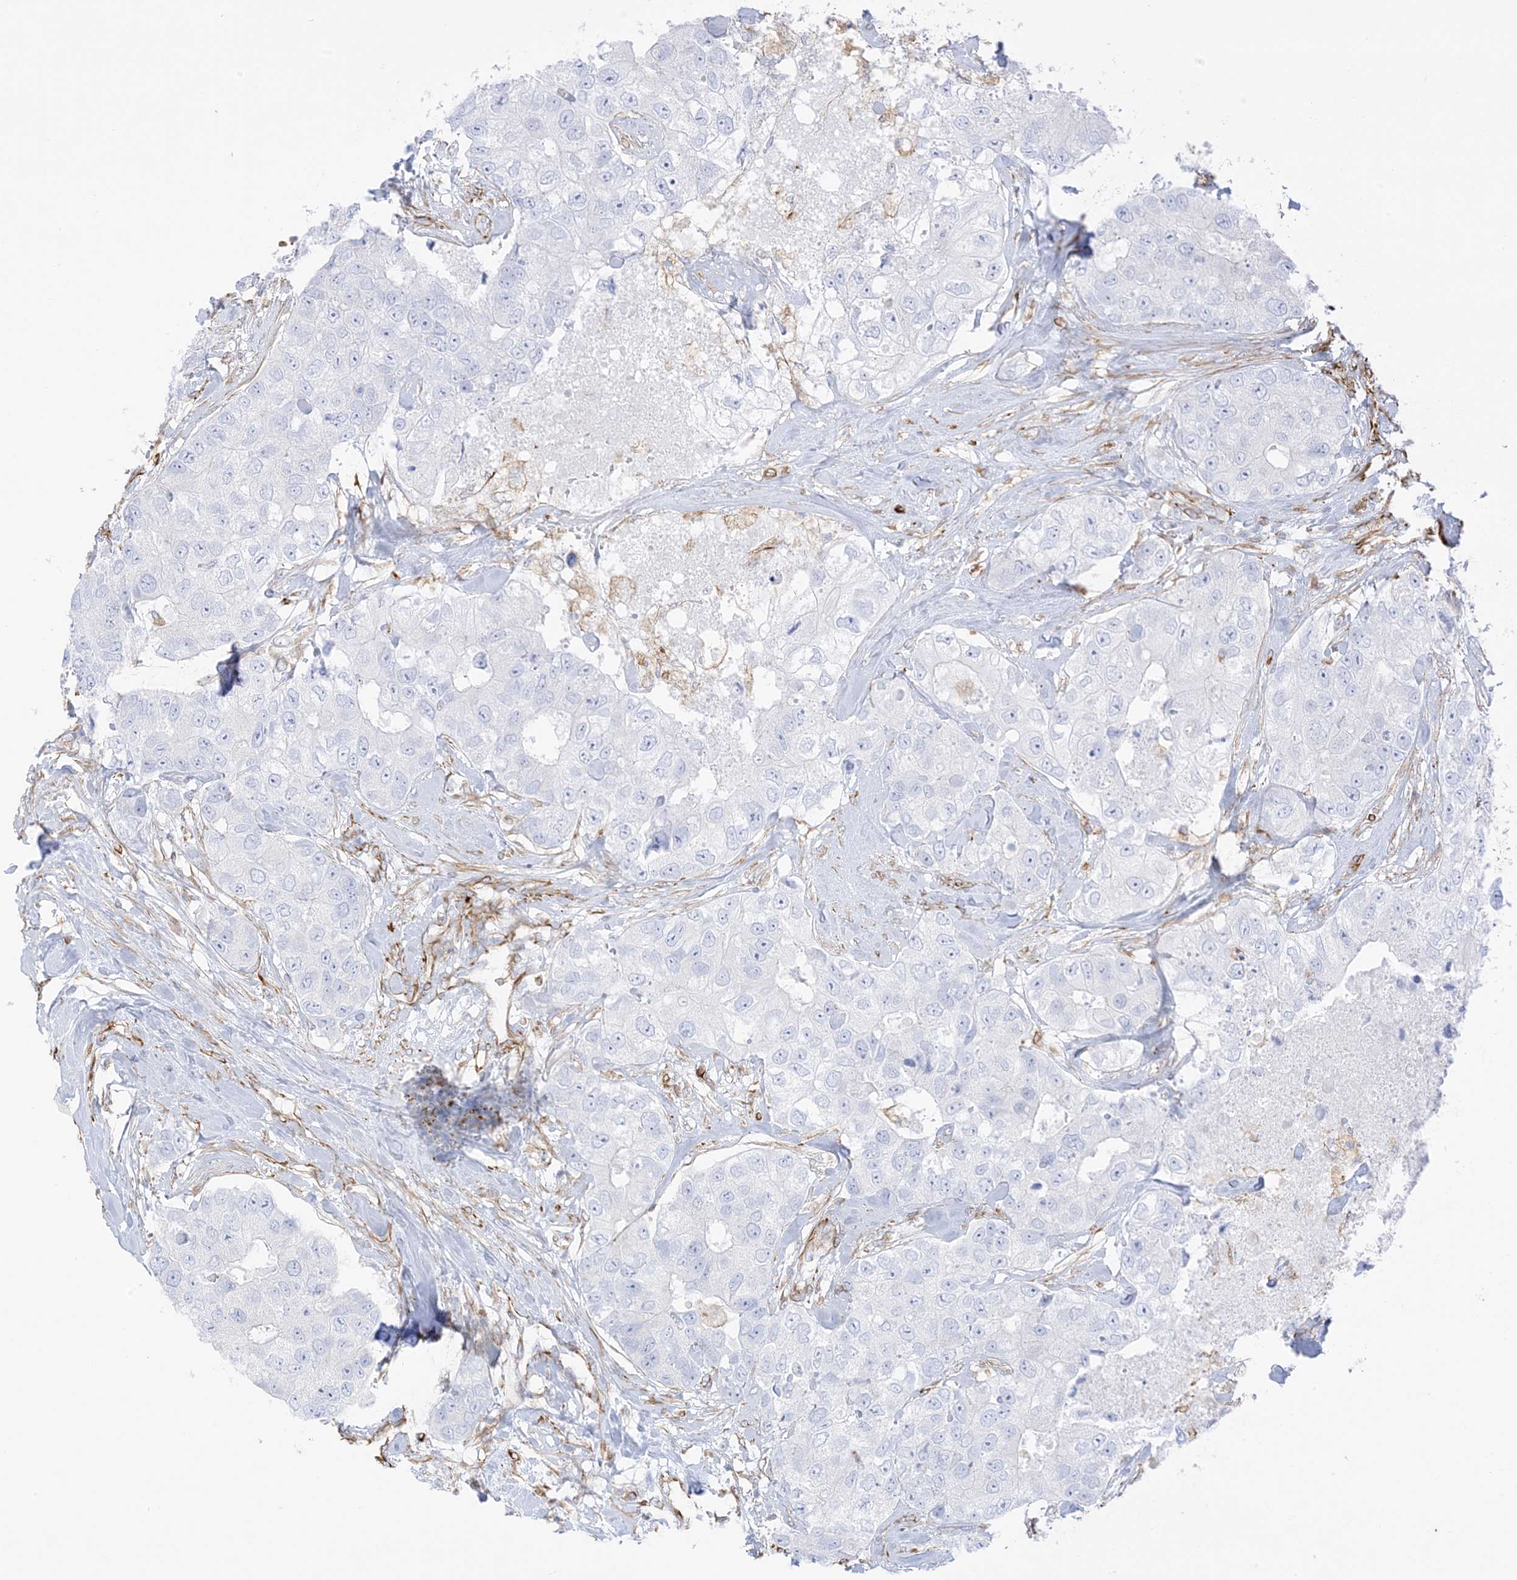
{"staining": {"intensity": "negative", "quantity": "none", "location": "none"}, "tissue": "breast cancer", "cell_type": "Tumor cells", "image_type": "cancer", "snomed": [{"axis": "morphology", "description": "Duct carcinoma"}, {"axis": "topography", "description": "Breast"}], "caption": "Human invasive ductal carcinoma (breast) stained for a protein using immunohistochemistry (IHC) reveals no positivity in tumor cells.", "gene": "PID1", "patient": {"sex": "female", "age": 62}}